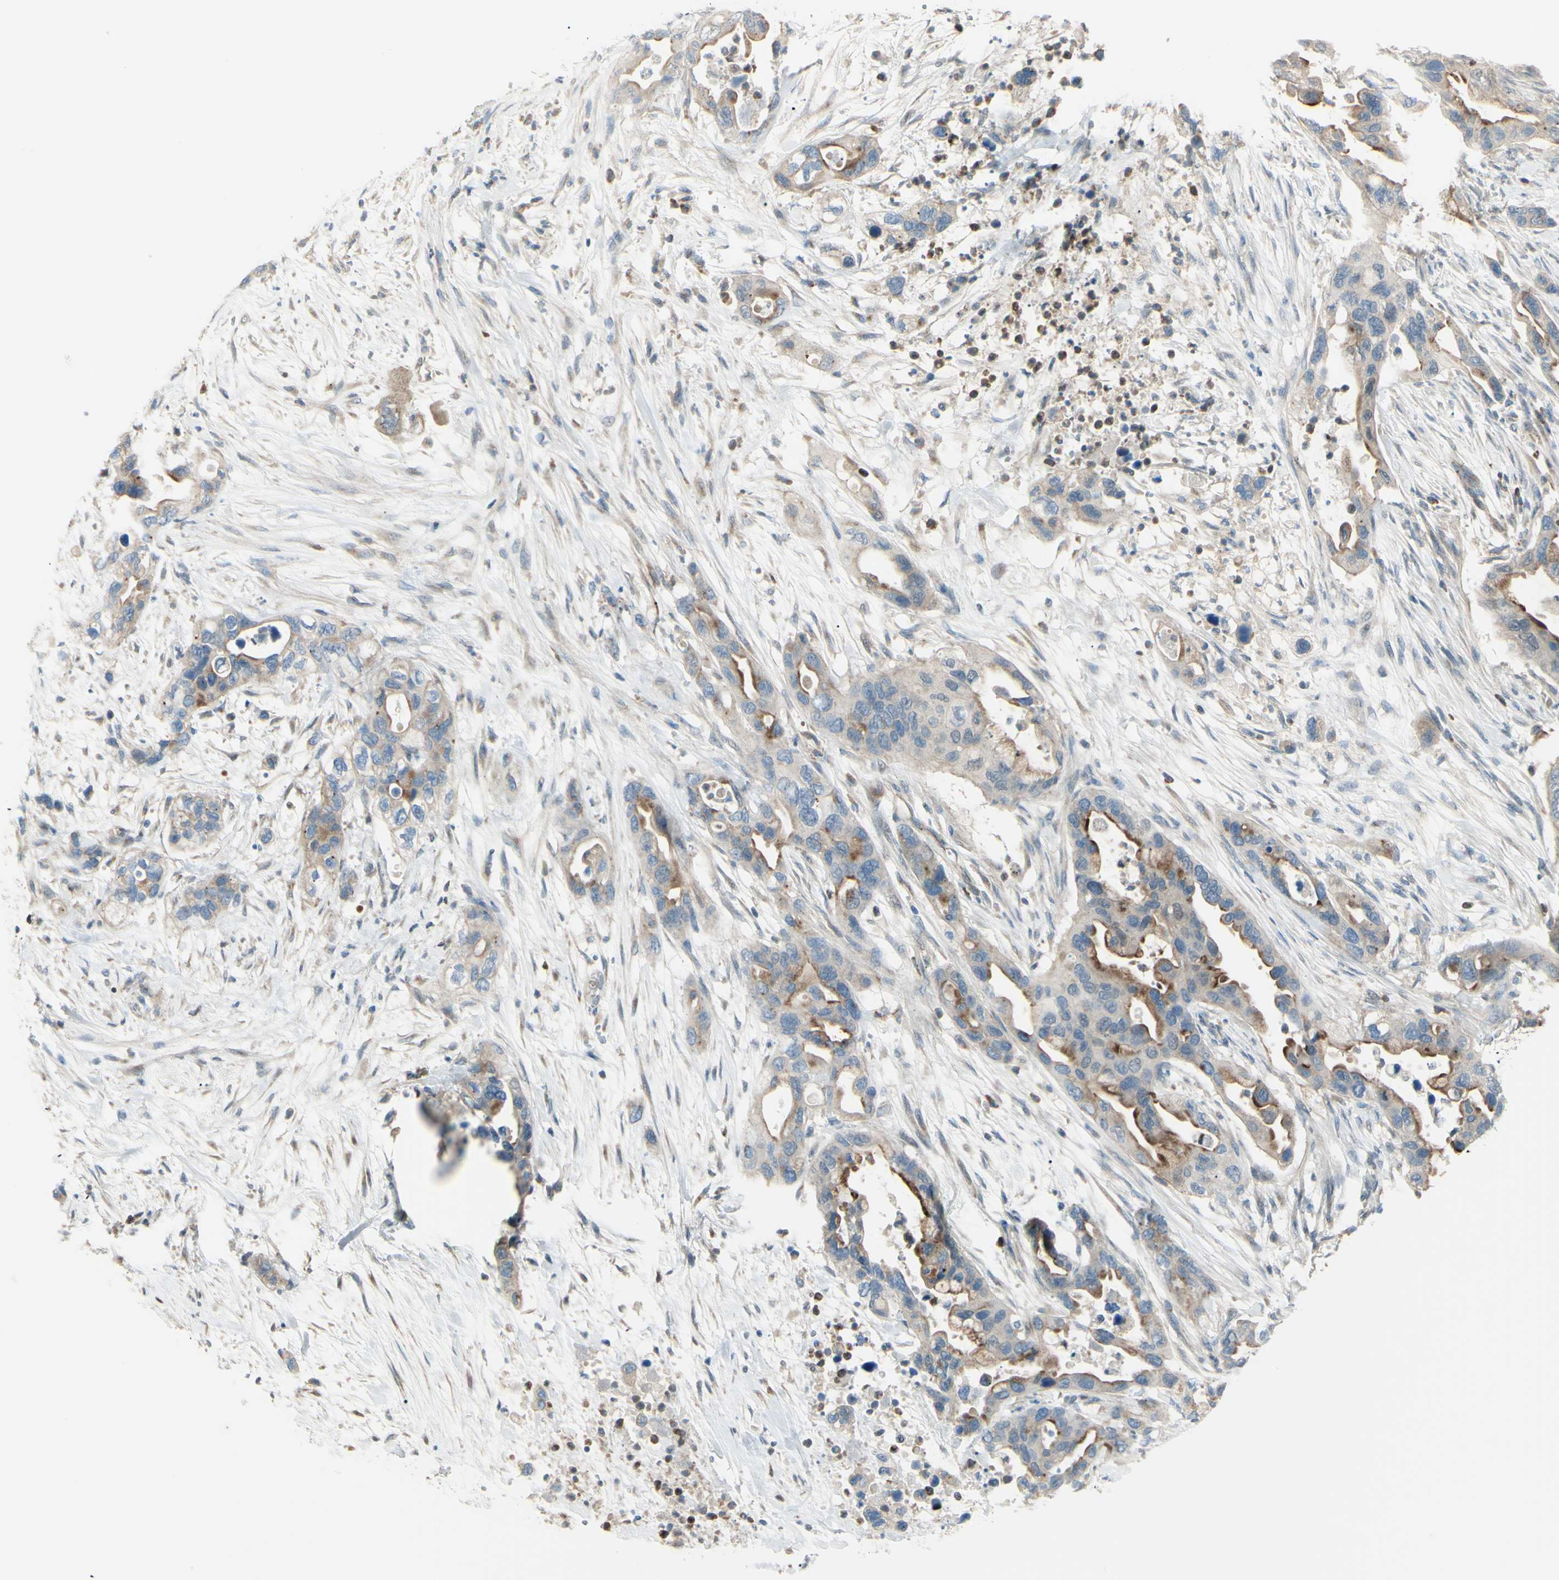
{"staining": {"intensity": "moderate", "quantity": "25%-75%", "location": "cytoplasmic/membranous"}, "tissue": "pancreatic cancer", "cell_type": "Tumor cells", "image_type": "cancer", "snomed": [{"axis": "morphology", "description": "Adenocarcinoma, NOS"}, {"axis": "topography", "description": "Pancreas"}], "caption": "Protein expression analysis of pancreatic cancer (adenocarcinoma) demonstrates moderate cytoplasmic/membranous positivity in approximately 25%-75% of tumor cells.", "gene": "LMTK2", "patient": {"sex": "female", "age": 71}}